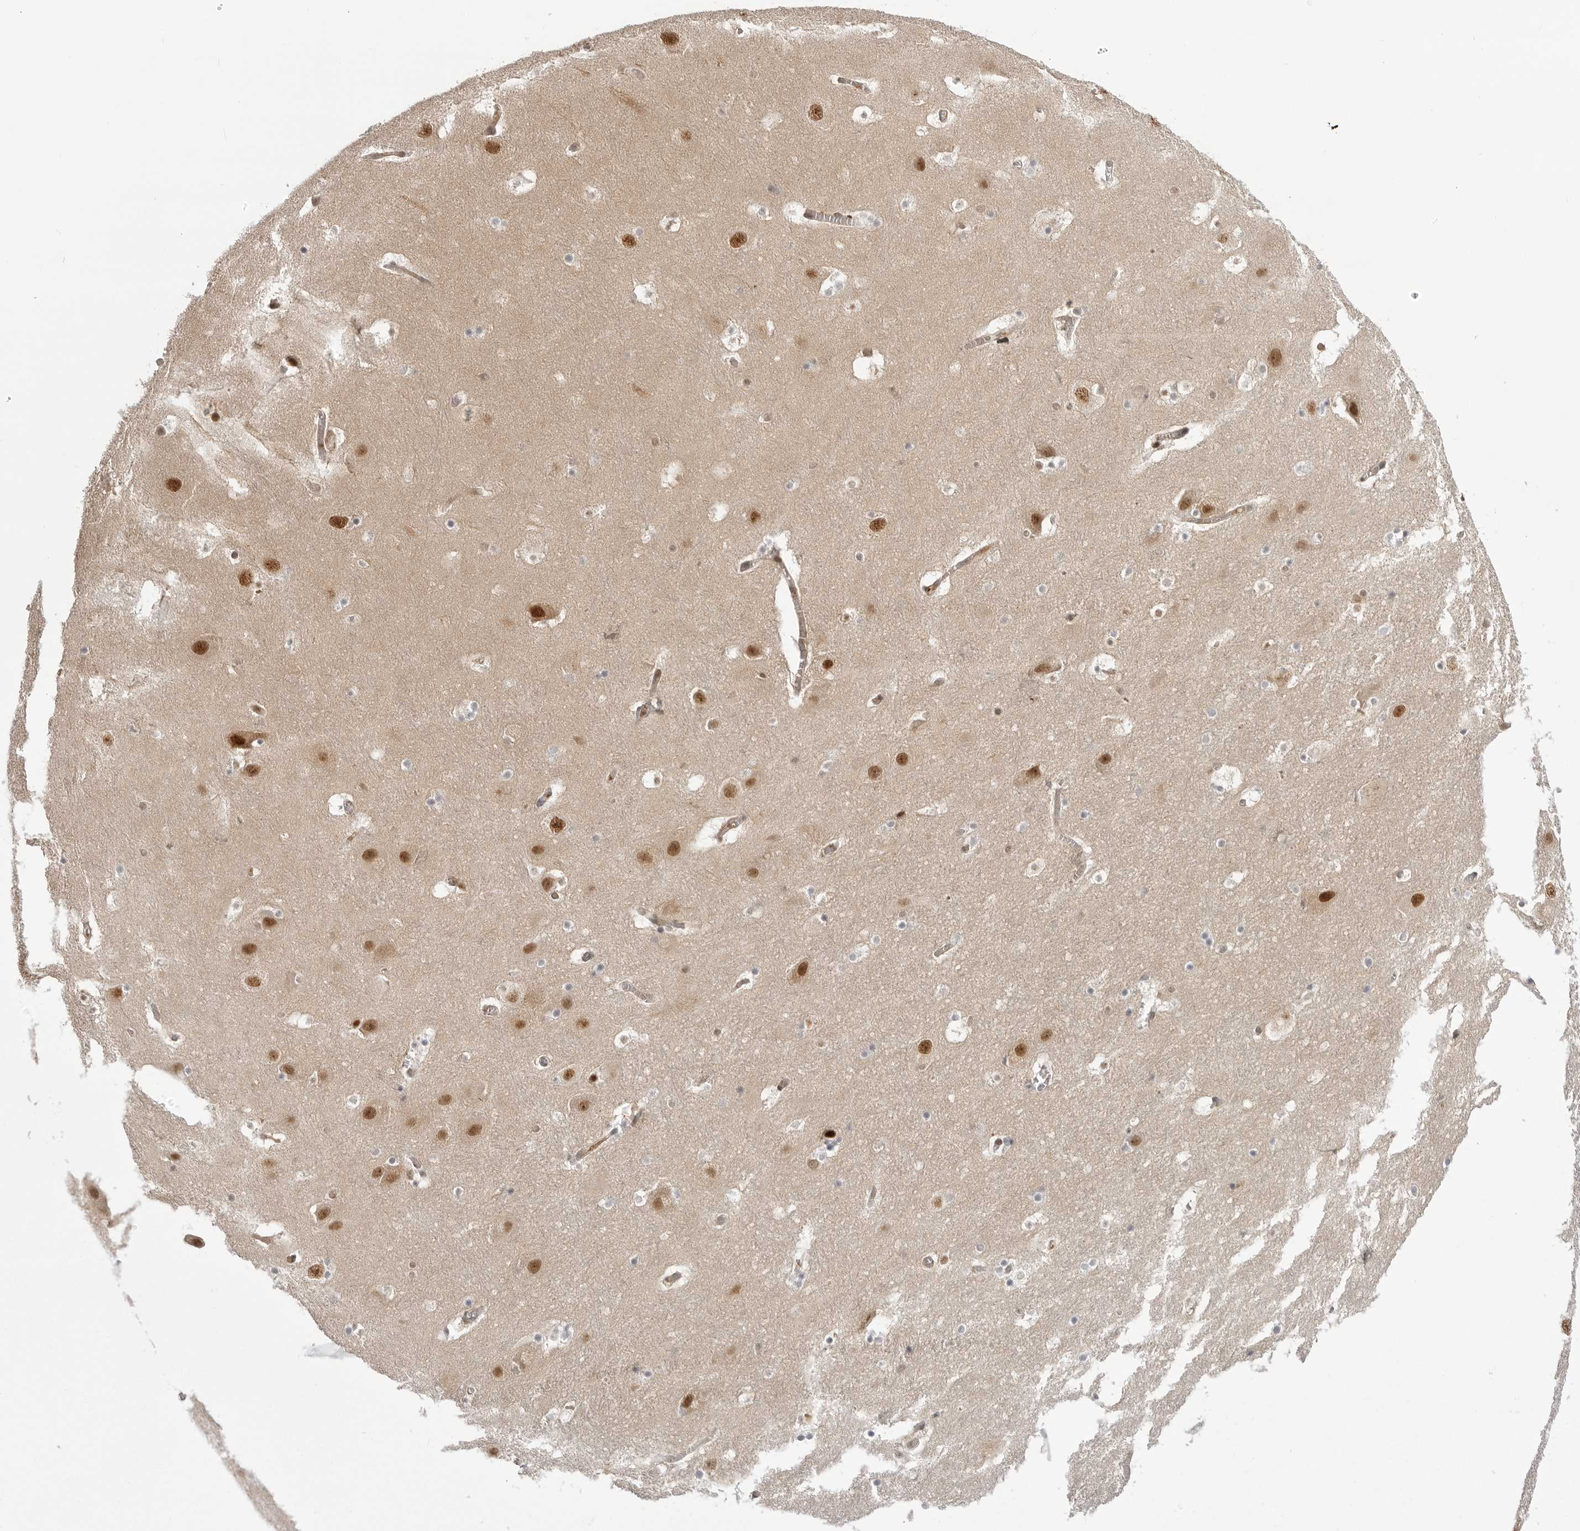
{"staining": {"intensity": "moderate", "quantity": "<25%", "location": "nuclear"}, "tissue": "hippocampus", "cell_type": "Glial cells", "image_type": "normal", "snomed": [{"axis": "morphology", "description": "Normal tissue, NOS"}, {"axis": "topography", "description": "Hippocampus"}], "caption": "Immunohistochemical staining of benign human hippocampus displays moderate nuclear protein positivity in about <25% of glial cells. (DAB = brown stain, brightfield microscopy at high magnification).", "gene": "PTK2B", "patient": {"sex": "male", "age": 45}}